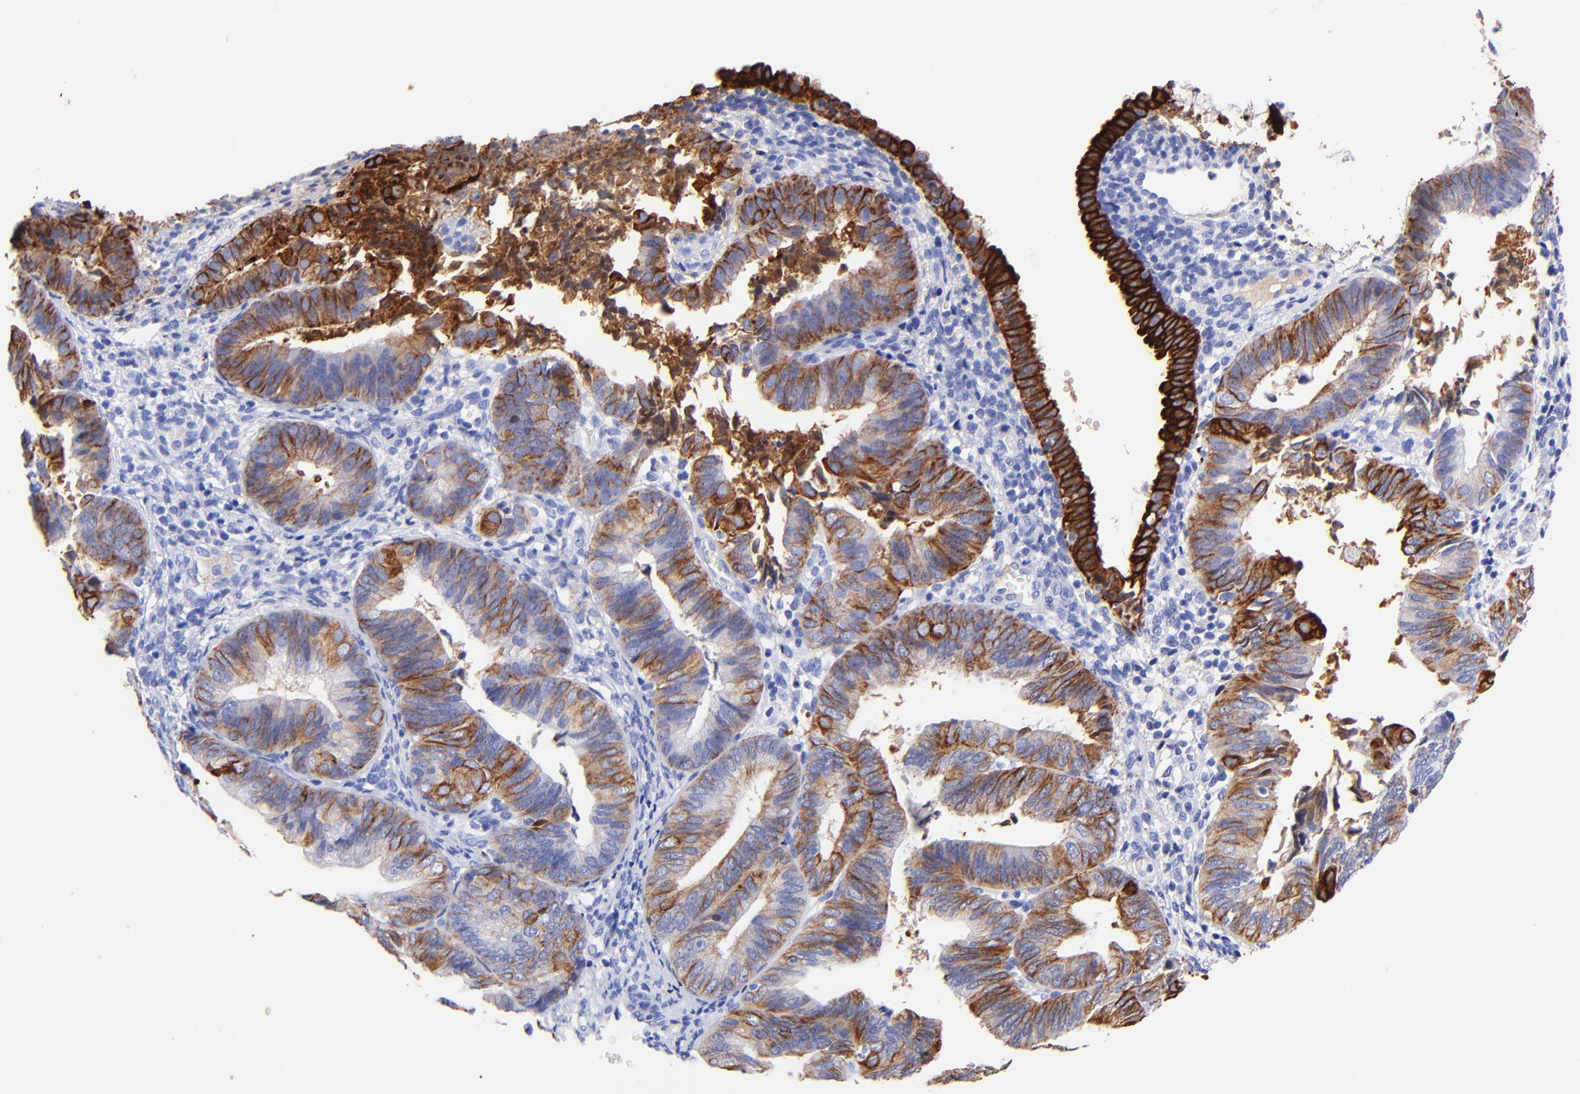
{"staining": {"intensity": "strong", "quantity": "25%-75%", "location": "cytoplasmic/membranous"}, "tissue": "endometrial cancer", "cell_type": "Tumor cells", "image_type": "cancer", "snomed": [{"axis": "morphology", "description": "Adenocarcinoma, NOS"}, {"axis": "topography", "description": "Endometrium"}], "caption": "Immunohistochemical staining of endometrial cancer (adenocarcinoma) demonstrates high levels of strong cytoplasmic/membranous protein staining in about 25%-75% of tumor cells.", "gene": "KRT19", "patient": {"sex": "female", "age": 63}}